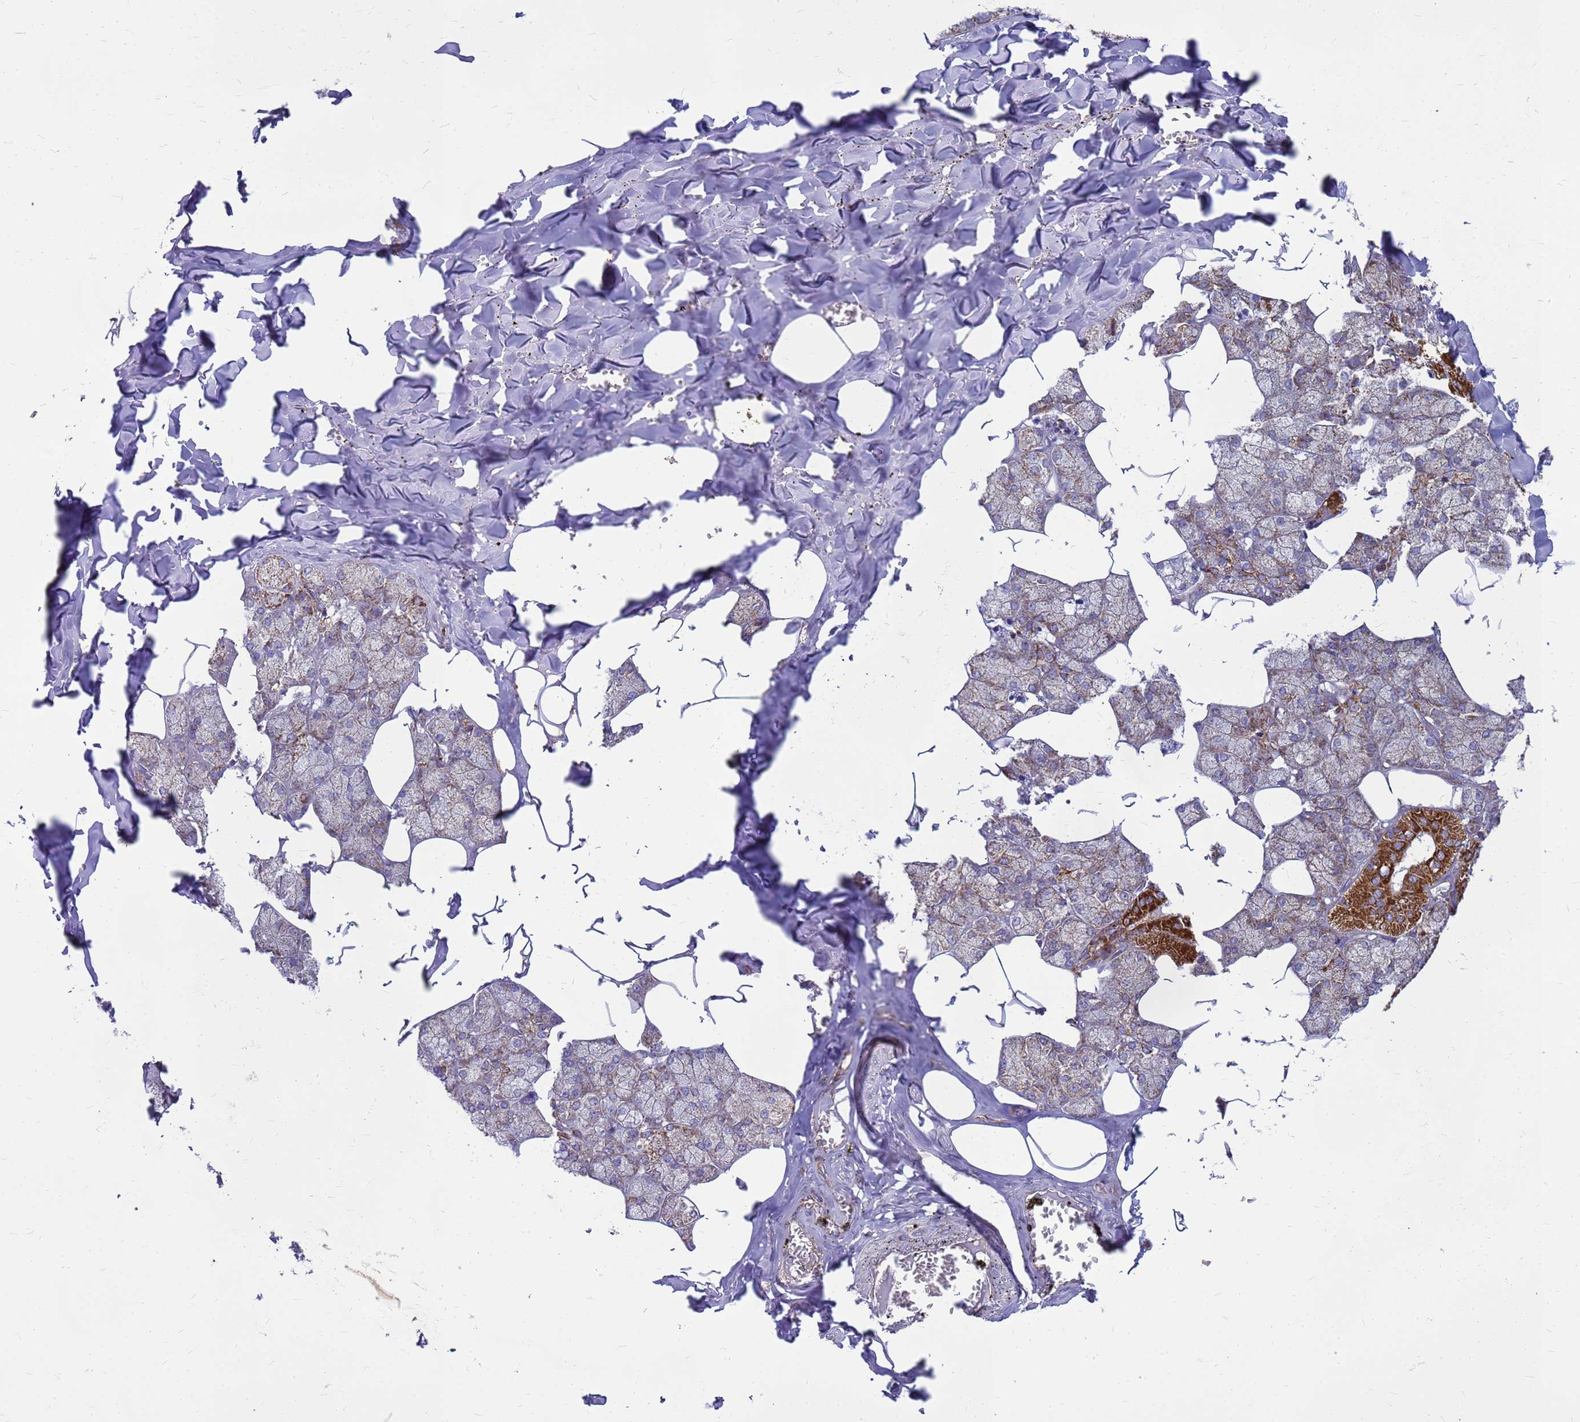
{"staining": {"intensity": "strong", "quantity": "25%-75%", "location": "cytoplasmic/membranous"}, "tissue": "salivary gland", "cell_type": "Glandular cells", "image_type": "normal", "snomed": [{"axis": "morphology", "description": "Normal tissue, NOS"}, {"axis": "topography", "description": "Salivary gland"}], "caption": "Salivary gland stained with immunohistochemistry displays strong cytoplasmic/membranous staining in about 25%-75% of glandular cells. (DAB IHC with brightfield microscopy, high magnification).", "gene": "FSTL4", "patient": {"sex": "male", "age": 62}}